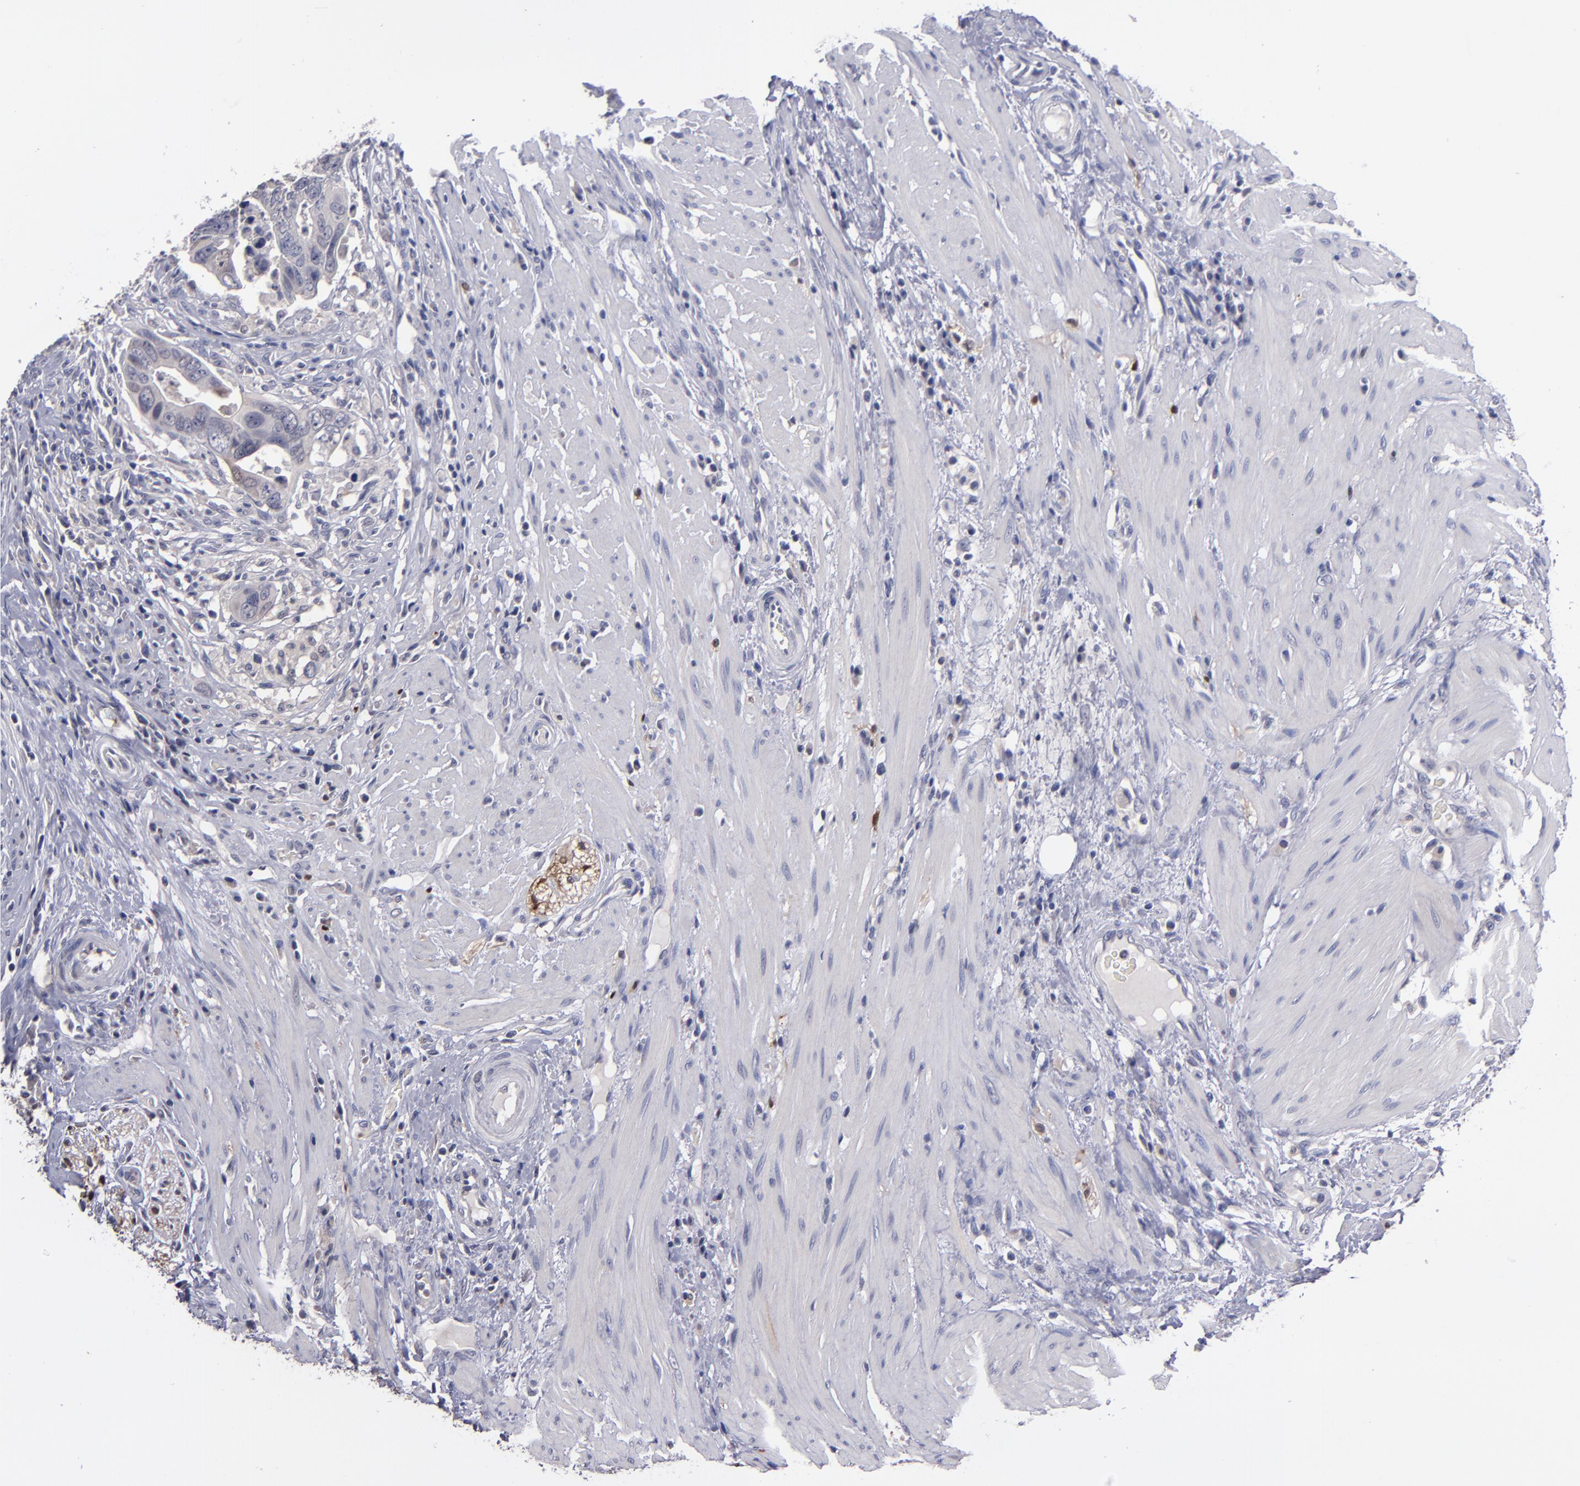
{"staining": {"intensity": "weak", "quantity": "<25%", "location": "cytoplasmic/membranous,nuclear"}, "tissue": "colorectal cancer", "cell_type": "Tumor cells", "image_type": "cancer", "snomed": [{"axis": "morphology", "description": "Adenocarcinoma, NOS"}, {"axis": "topography", "description": "Rectum"}], "caption": "Micrograph shows no significant protein positivity in tumor cells of colorectal cancer (adenocarcinoma). Nuclei are stained in blue.", "gene": "S100A1", "patient": {"sex": "male", "age": 53}}